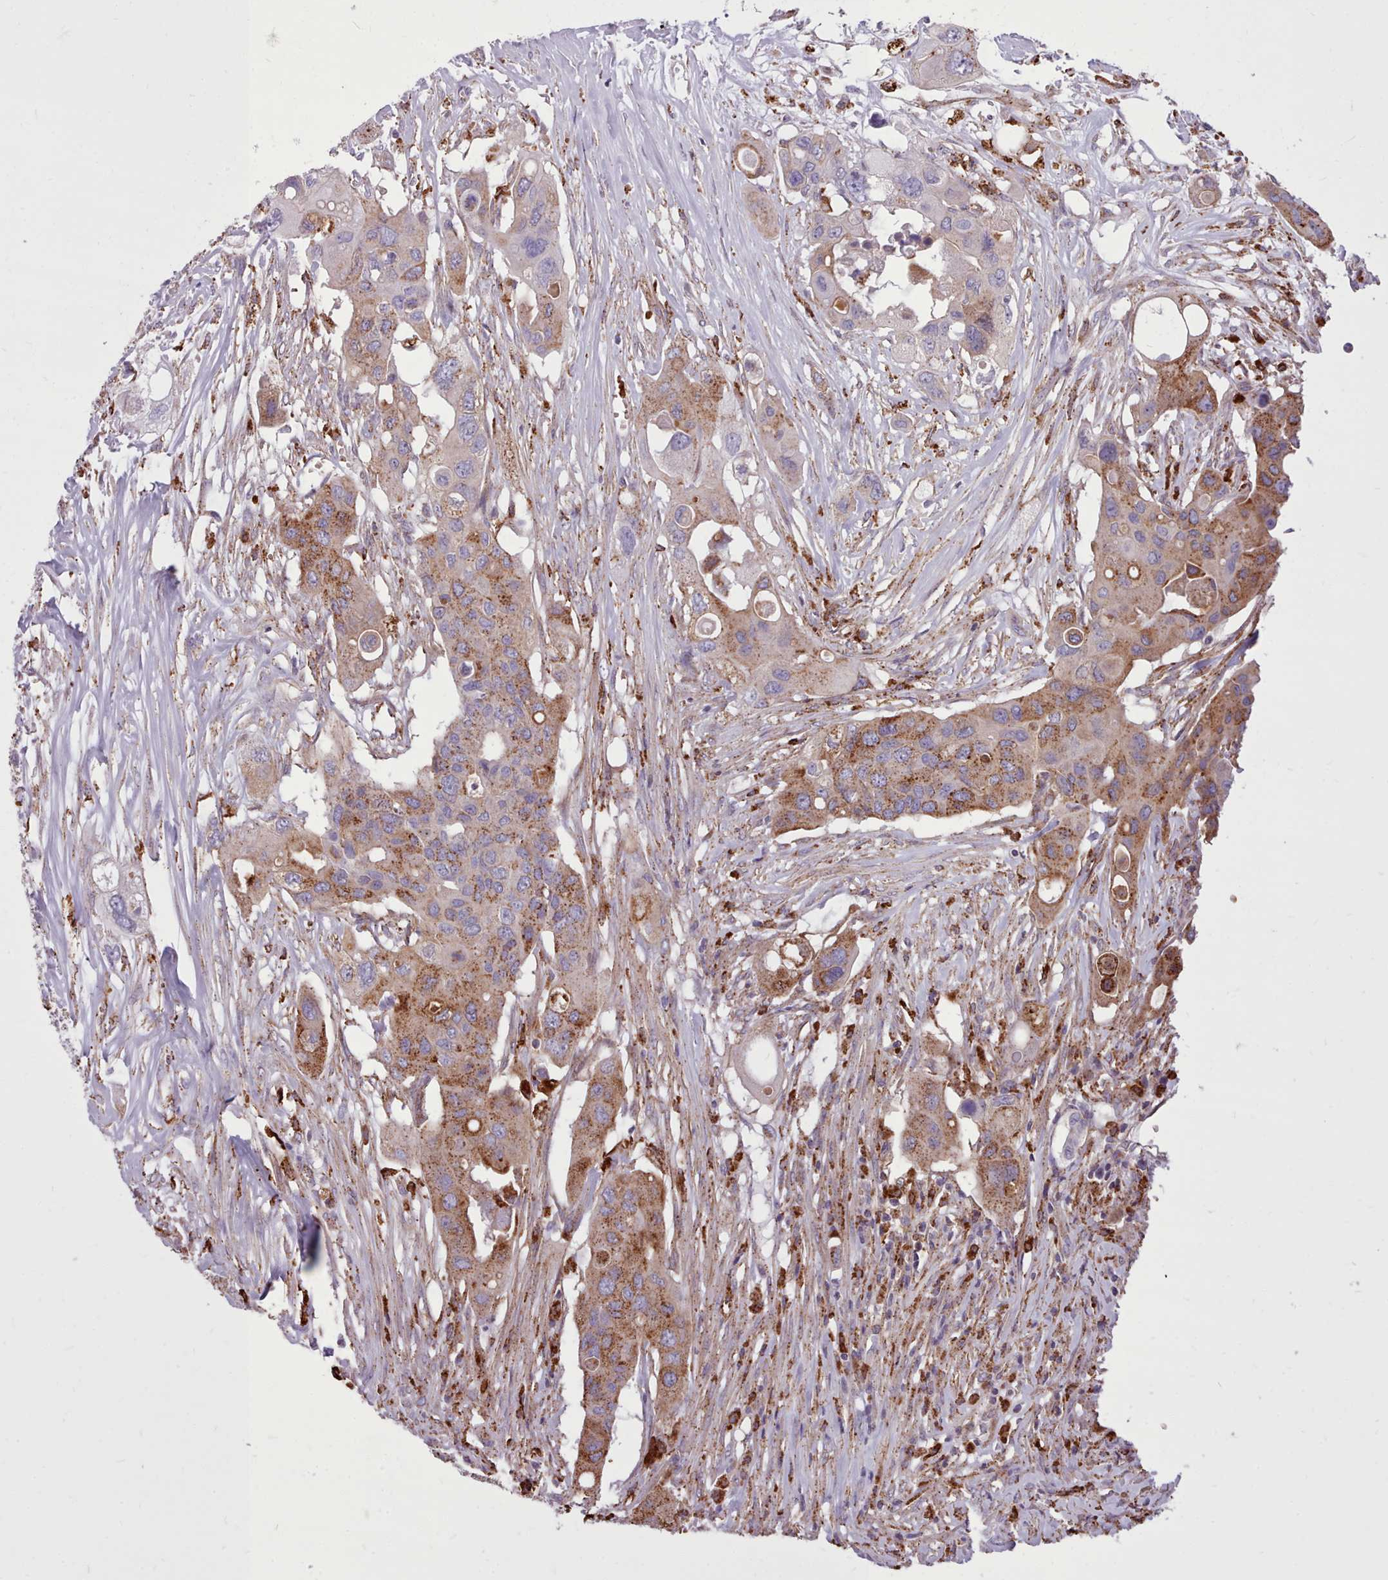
{"staining": {"intensity": "moderate", "quantity": ">75%", "location": "cytoplasmic/membranous"}, "tissue": "colorectal cancer", "cell_type": "Tumor cells", "image_type": "cancer", "snomed": [{"axis": "morphology", "description": "Adenocarcinoma, NOS"}, {"axis": "topography", "description": "Colon"}], "caption": "Tumor cells exhibit medium levels of moderate cytoplasmic/membranous positivity in approximately >75% of cells in colorectal adenocarcinoma. (Brightfield microscopy of DAB IHC at high magnification).", "gene": "PACSIN3", "patient": {"sex": "male", "age": 77}}